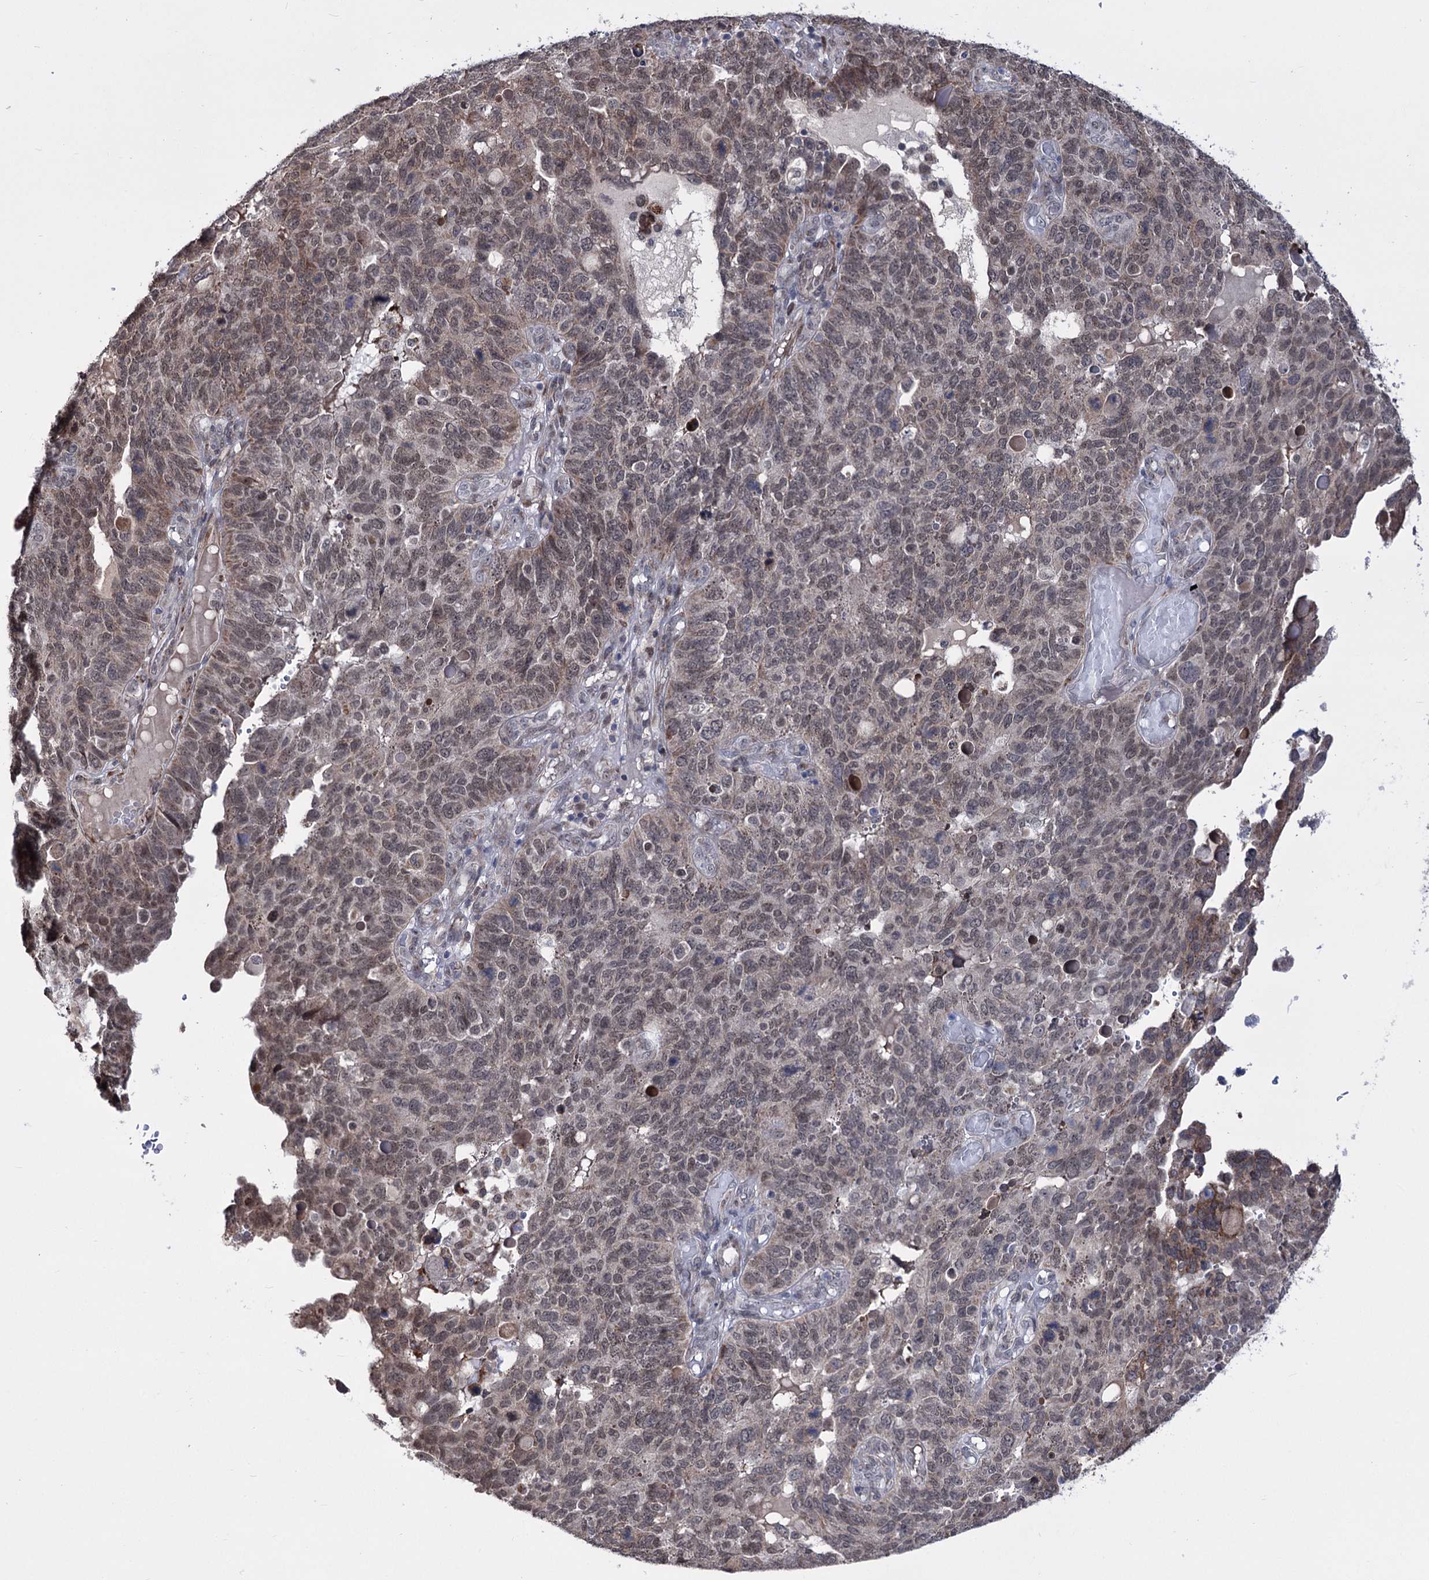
{"staining": {"intensity": "weak", "quantity": "<25%", "location": "cytoplasmic/membranous,nuclear"}, "tissue": "endometrial cancer", "cell_type": "Tumor cells", "image_type": "cancer", "snomed": [{"axis": "morphology", "description": "Adenocarcinoma, NOS"}, {"axis": "topography", "description": "Endometrium"}], "caption": "Immunohistochemical staining of human endometrial cancer (adenocarcinoma) reveals no significant positivity in tumor cells.", "gene": "PPRC1", "patient": {"sex": "female", "age": 66}}